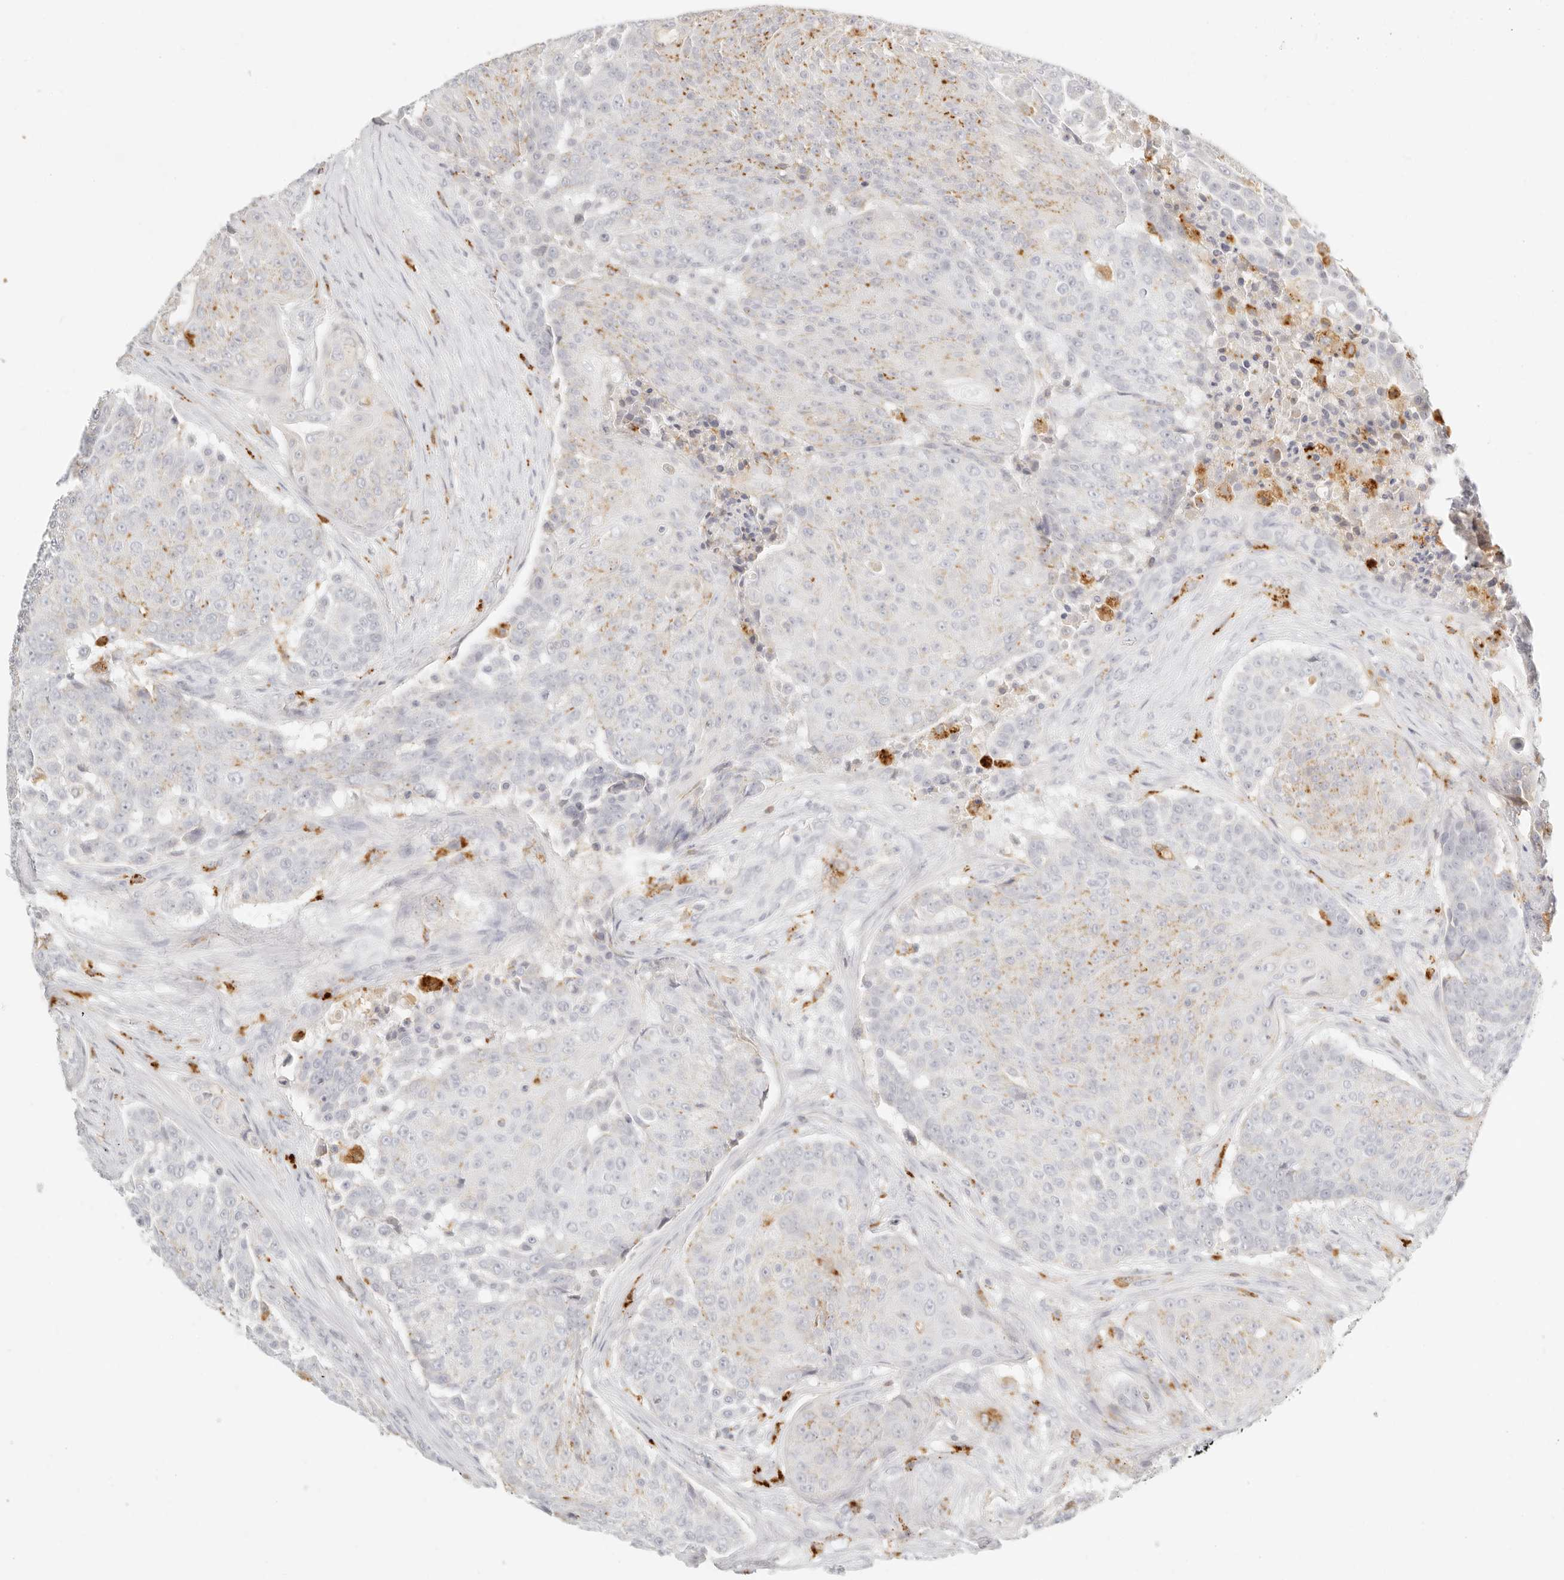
{"staining": {"intensity": "weak", "quantity": "<25%", "location": "cytoplasmic/membranous"}, "tissue": "urothelial cancer", "cell_type": "Tumor cells", "image_type": "cancer", "snomed": [{"axis": "morphology", "description": "Urothelial carcinoma, High grade"}, {"axis": "topography", "description": "Urinary bladder"}], "caption": "There is no significant positivity in tumor cells of urothelial cancer.", "gene": "RNASET2", "patient": {"sex": "female", "age": 63}}